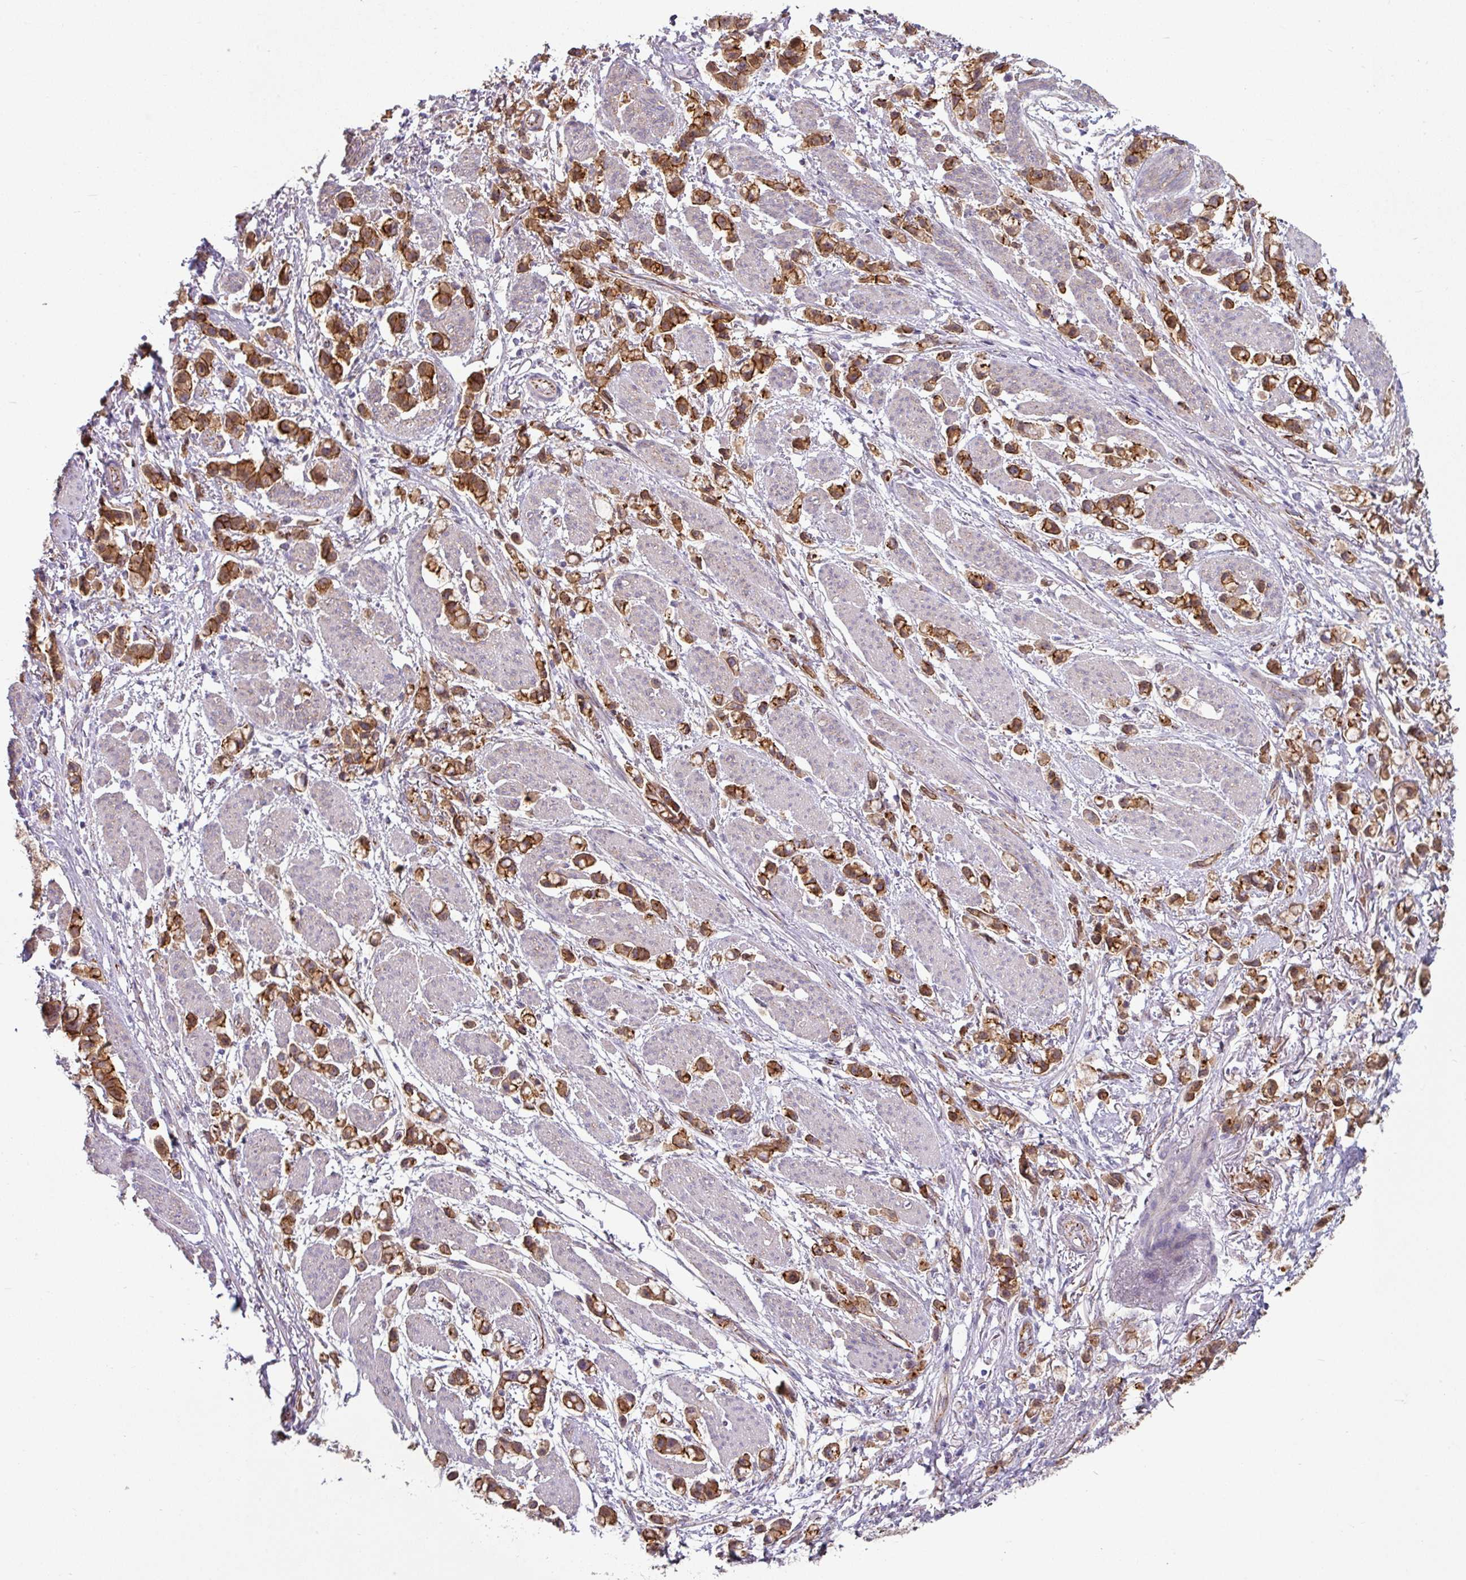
{"staining": {"intensity": "moderate", "quantity": ">75%", "location": "cytoplasmic/membranous"}, "tissue": "stomach cancer", "cell_type": "Tumor cells", "image_type": "cancer", "snomed": [{"axis": "morphology", "description": "Adenocarcinoma, NOS"}, {"axis": "topography", "description": "Stomach"}], "caption": "Protein analysis of stomach adenocarcinoma tissue demonstrates moderate cytoplasmic/membranous expression in about >75% of tumor cells.", "gene": "JUP", "patient": {"sex": "female", "age": 81}}